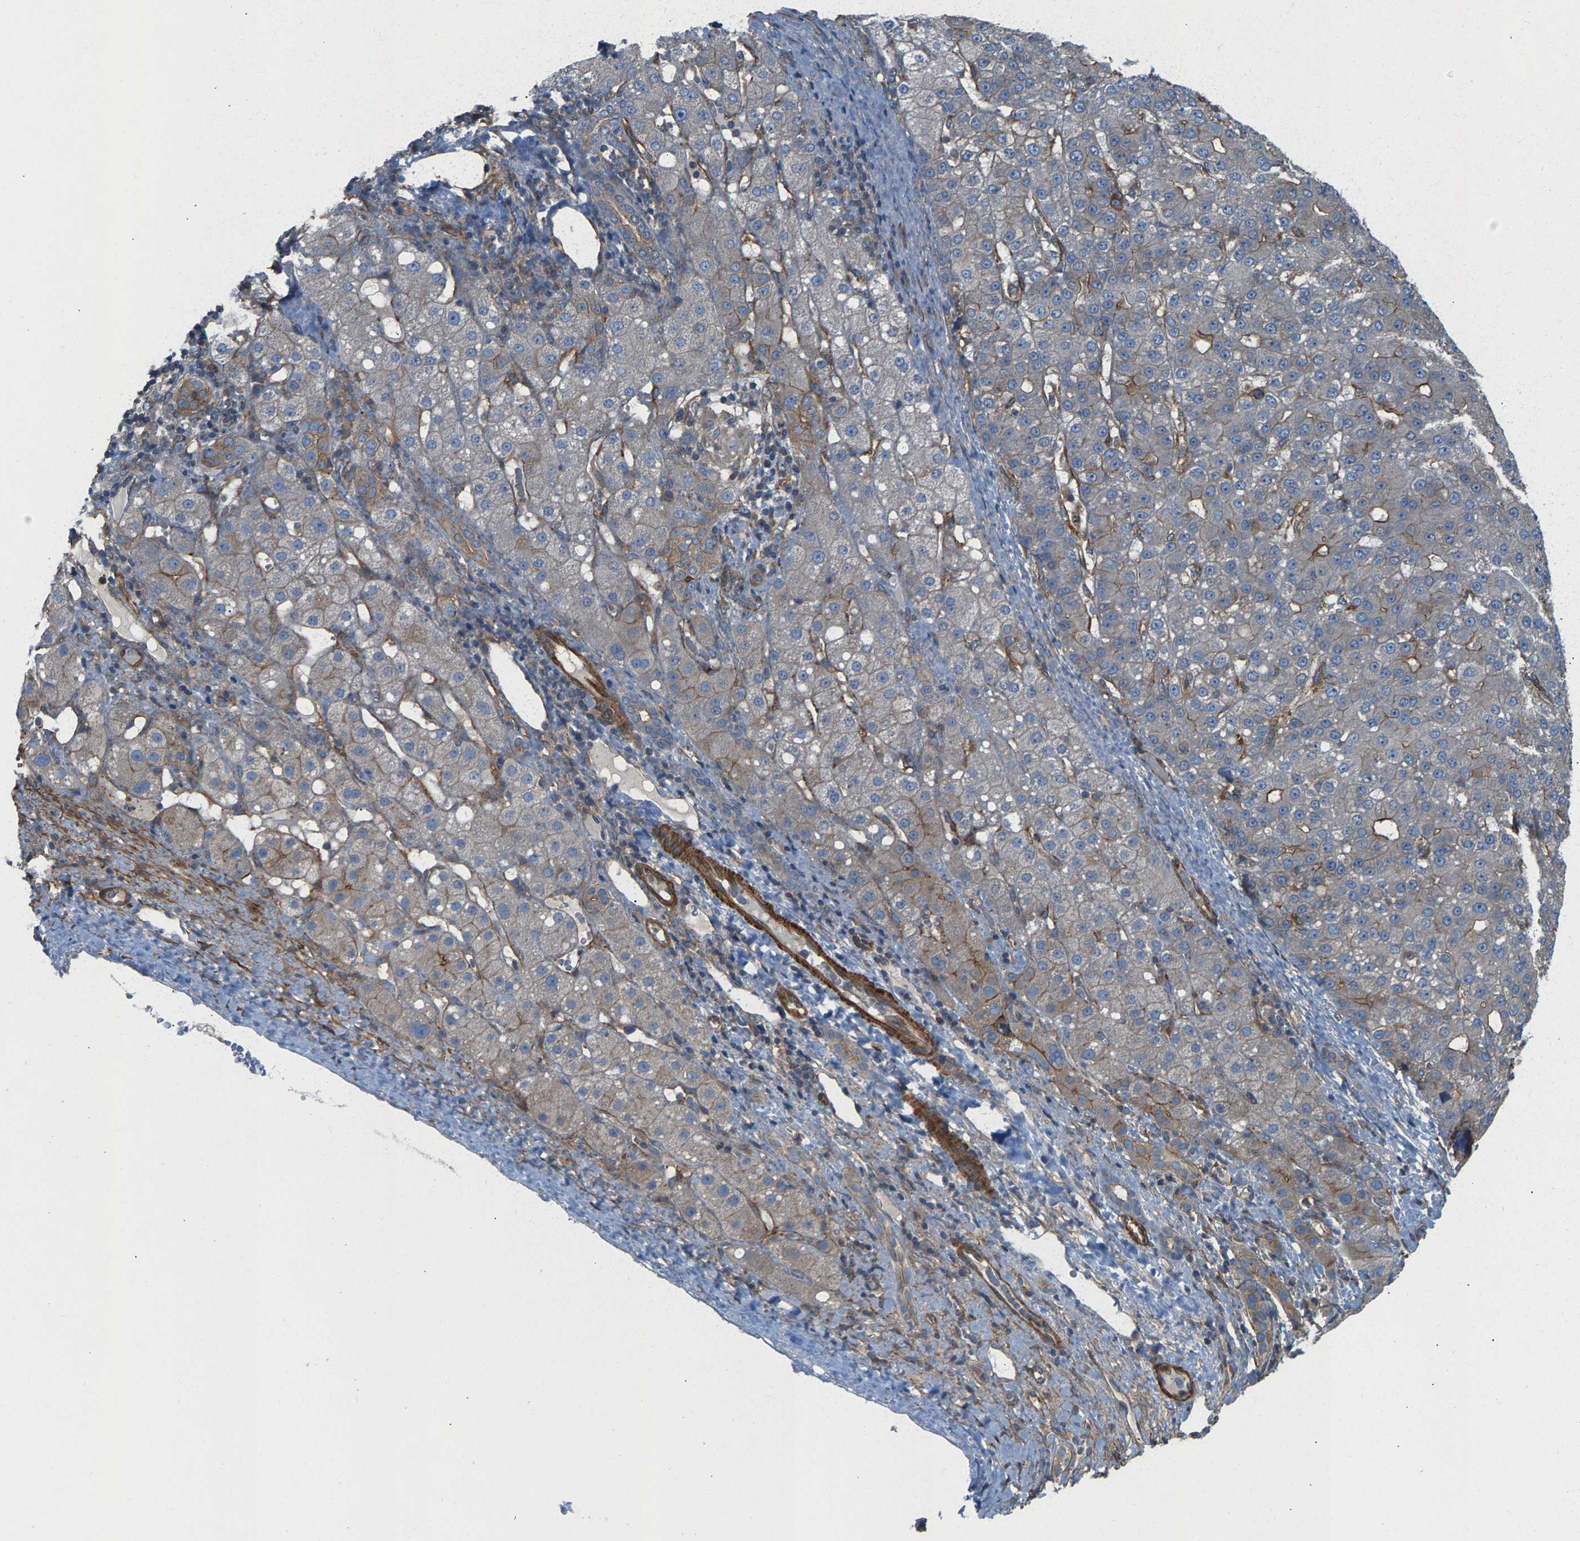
{"staining": {"intensity": "moderate", "quantity": "<25%", "location": "cytoplasmic/membranous"}, "tissue": "liver cancer", "cell_type": "Tumor cells", "image_type": "cancer", "snomed": [{"axis": "morphology", "description": "Carcinoma, Hepatocellular, NOS"}, {"axis": "topography", "description": "Liver"}], "caption": "Moderate cytoplasmic/membranous positivity for a protein is present in approximately <25% of tumor cells of liver cancer (hepatocellular carcinoma) using immunohistochemistry (IHC).", "gene": "PDCL", "patient": {"sex": "male", "age": 67}}